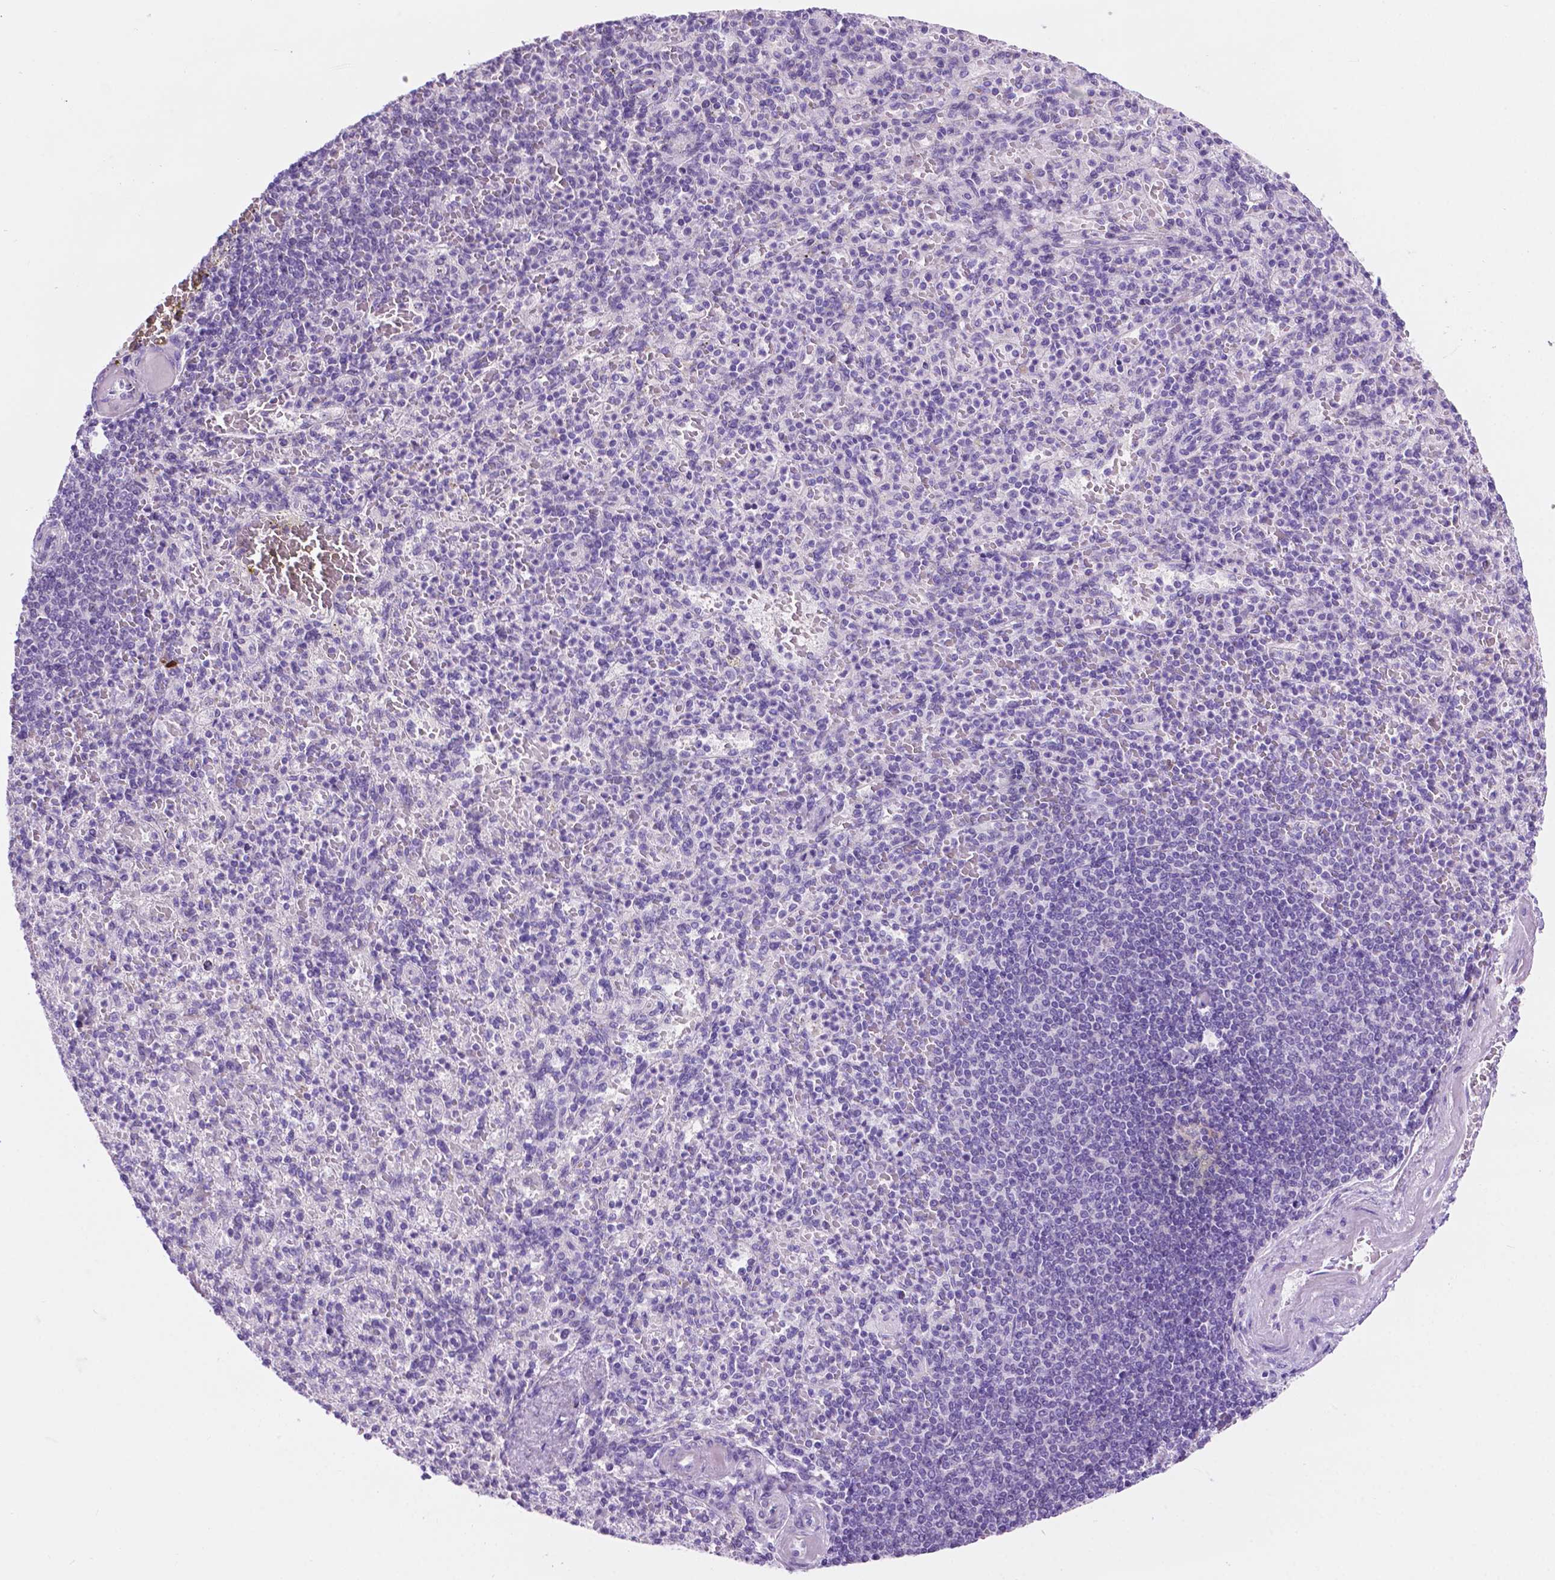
{"staining": {"intensity": "negative", "quantity": "none", "location": "none"}, "tissue": "spleen", "cell_type": "Cells in red pulp", "image_type": "normal", "snomed": [{"axis": "morphology", "description": "Normal tissue, NOS"}, {"axis": "topography", "description": "Spleen"}], "caption": "The photomicrograph shows no significant positivity in cells in red pulp of spleen. (Stains: DAB (3,3'-diaminobenzidine) immunohistochemistry with hematoxylin counter stain, Microscopy: brightfield microscopy at high magnification).", "gene": "ACY3", "patient": {"sex": "female", "age": 74}}